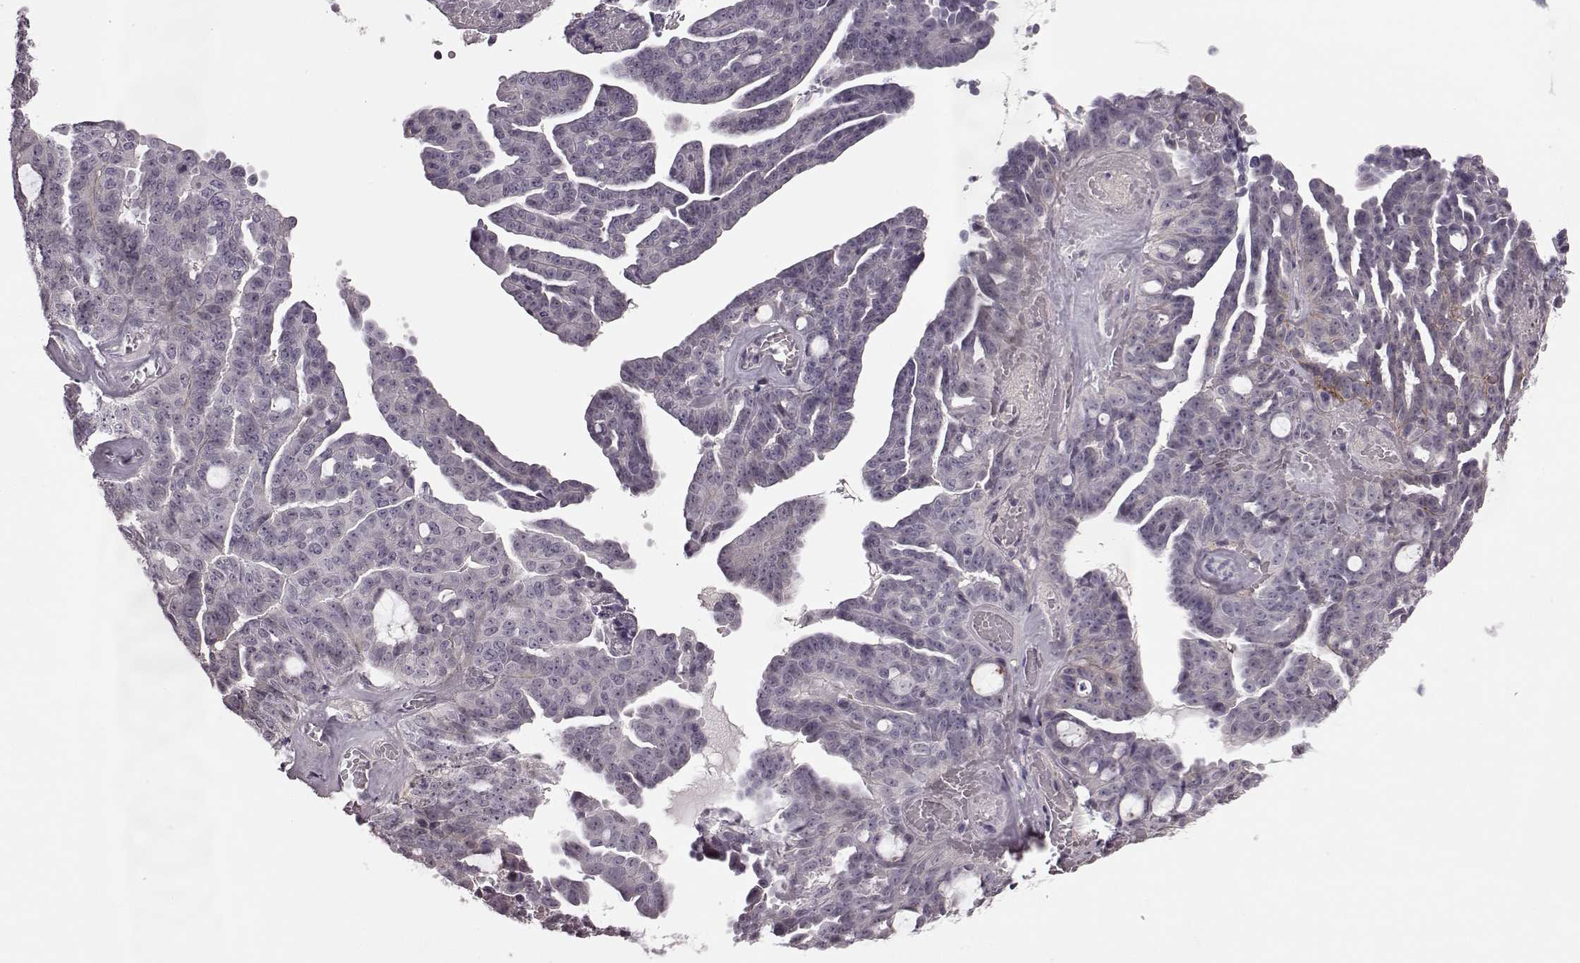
{"staining": {"intensity": "negative", "quantity": "none", "location": "none"}, "tissue": "ovarian cancer", "cell_type": "Tumor cells", "image_type": "cancer", "snomed": [{"axis": "morphology", "description": "Cystadenocarcinoma, serous, NOS"}, {"axis": "topography", "description": "Ovary"}], "caption": "Protein analysis of ovarian serous cystadenocarcinoma reveals no significant positivity in tumor cells. (Brightfield microscopy of DAB immunohistochemistry (IHC) at high magnification).", "gene": "SLCO3A1", "patient": {"sex": "female", "age": 71}}